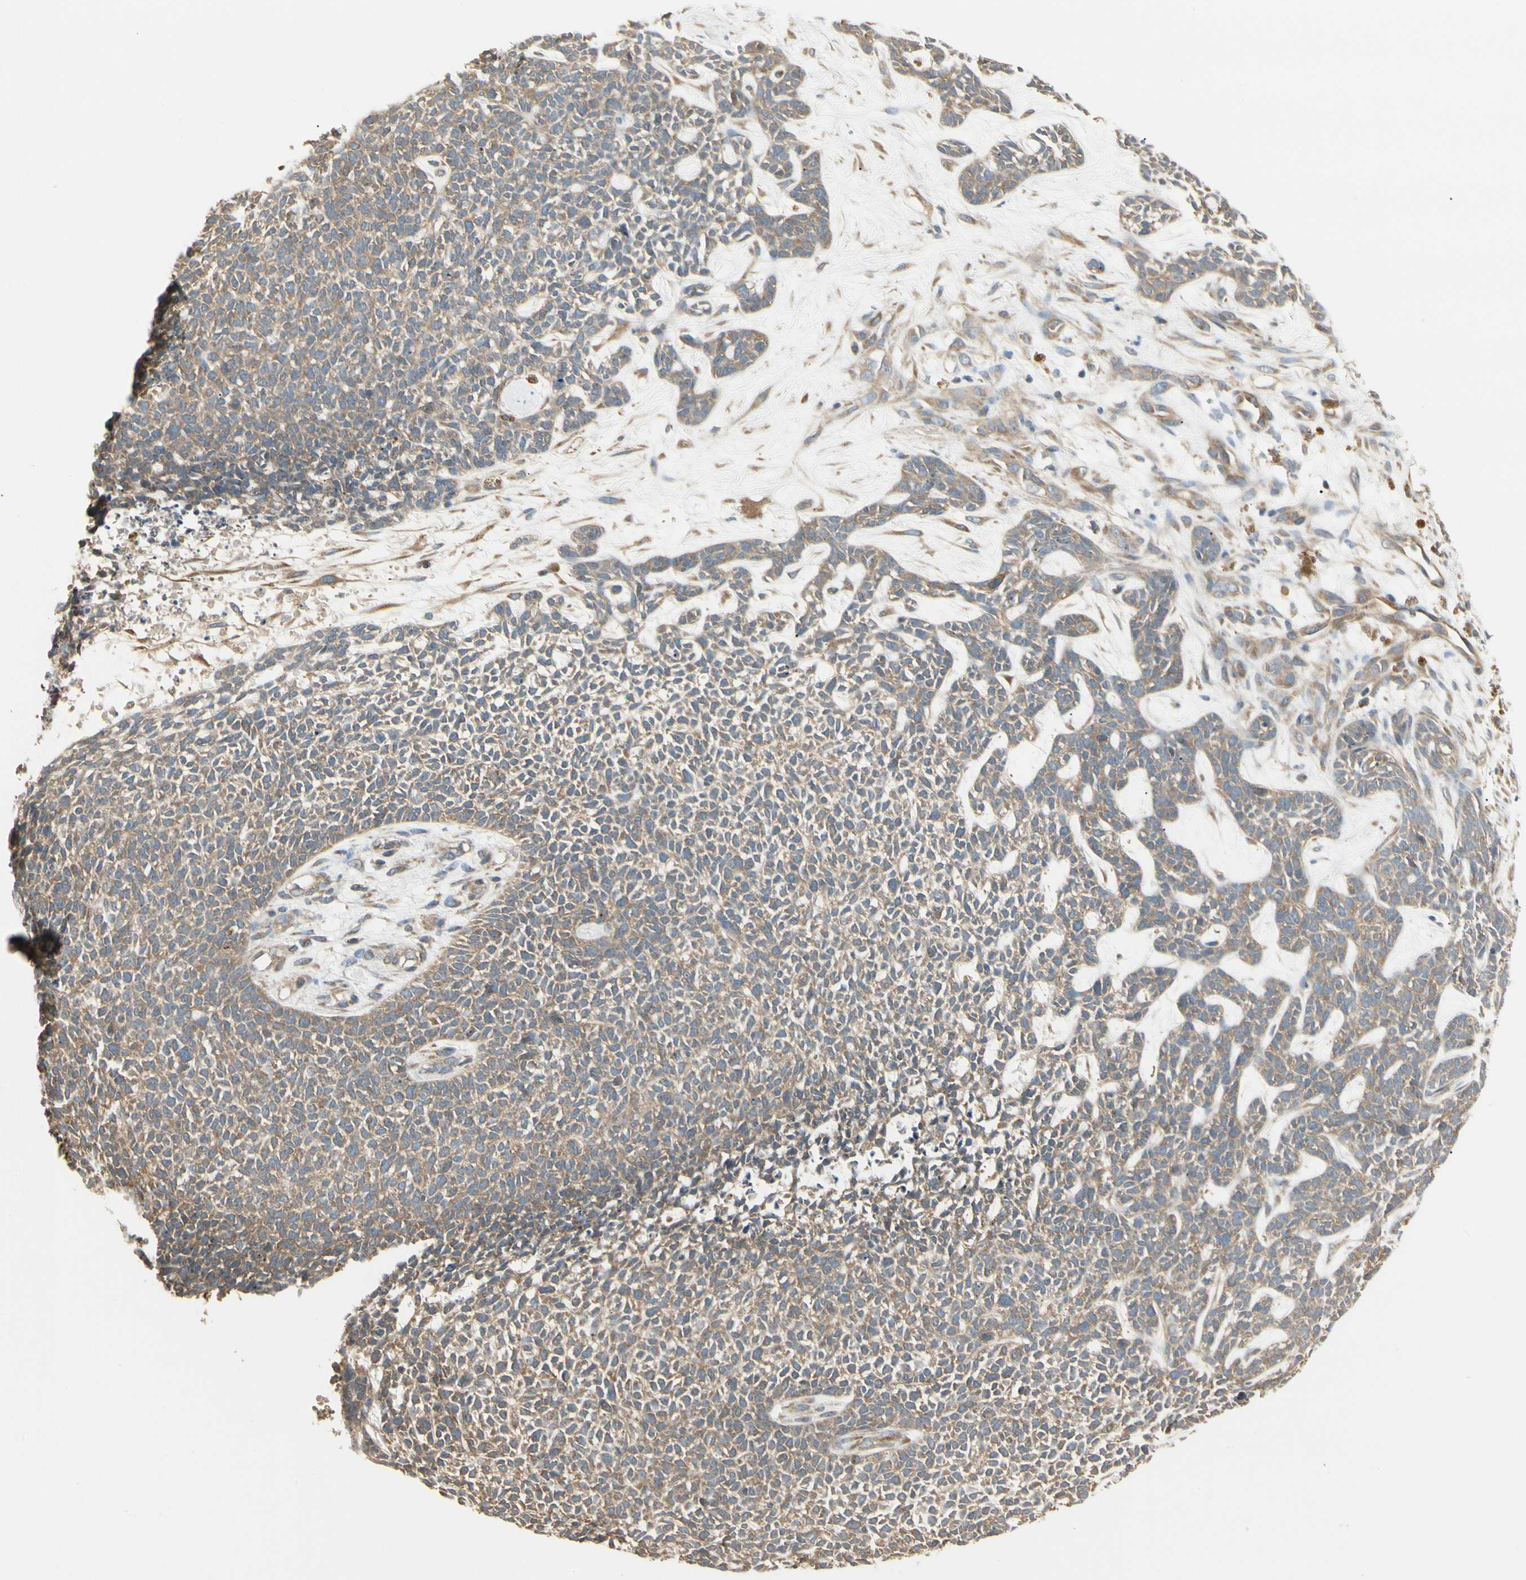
{"staining": {"intensity": "moderate", "quantity": ">75%", "location": "cytoplasmic/membranous"}, "tissue": "skin cancer", "cell_type": "Tumor cells", "image_type": "cancer", "snomed": [{"axis": "morphology", "description": "Basal cell carcinoma"}, {"axis": "topography", "description": "Skin"}], "caption": "A medium amount of moderate cytoplasmic/membranous staining is appreciated in approximately >75% of tumor cells in skin cancer (basal cell carcinoma) tissue.", "gene": "IRAG1", "patient": {"sex": "female", "age": 84}}